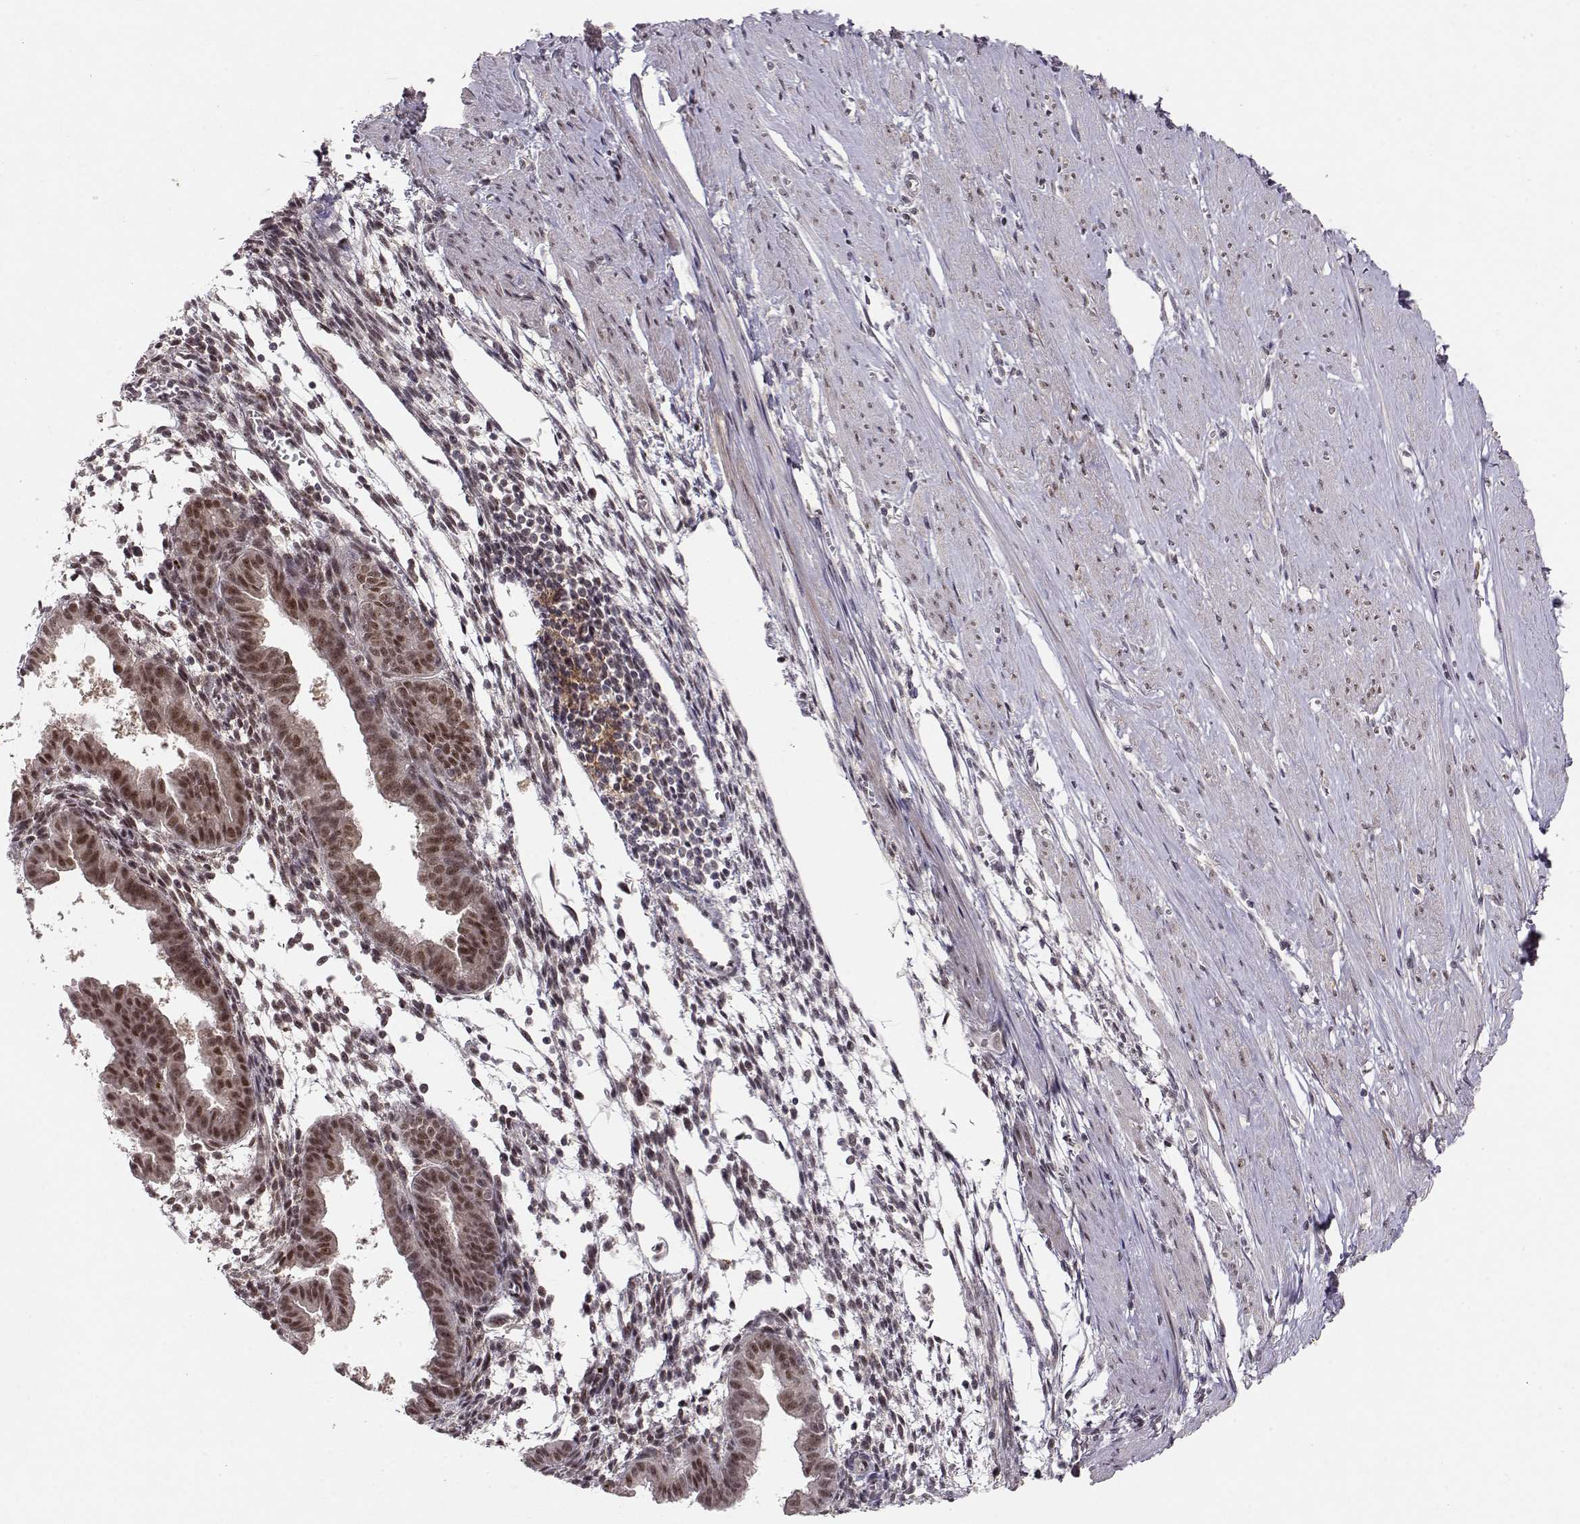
{"staining": {"intensity": "weak", "quantity": "25%-75%", "location": "nuclear"}, "tissue": "endometrium", "cell_type": "Cells in endometrial stroma", "image_type": "normal", "snomed": [{"axis": "morphology", "description": "Normal tissue, NOS"}, {"axis": "topography", "description": "Endometrium"}], "caption": "Immunohistochemistry image of benign endometrium: human endometrium stained using immunohistochemistry (IHC) reveals low levels of weak protein expression localized specifically in the nuclear of cells in endometrial stroma, appearing as a nuclear brown color.", "gene": "CSNK2A1", "patient": {"sex": "female", "age": 37}}